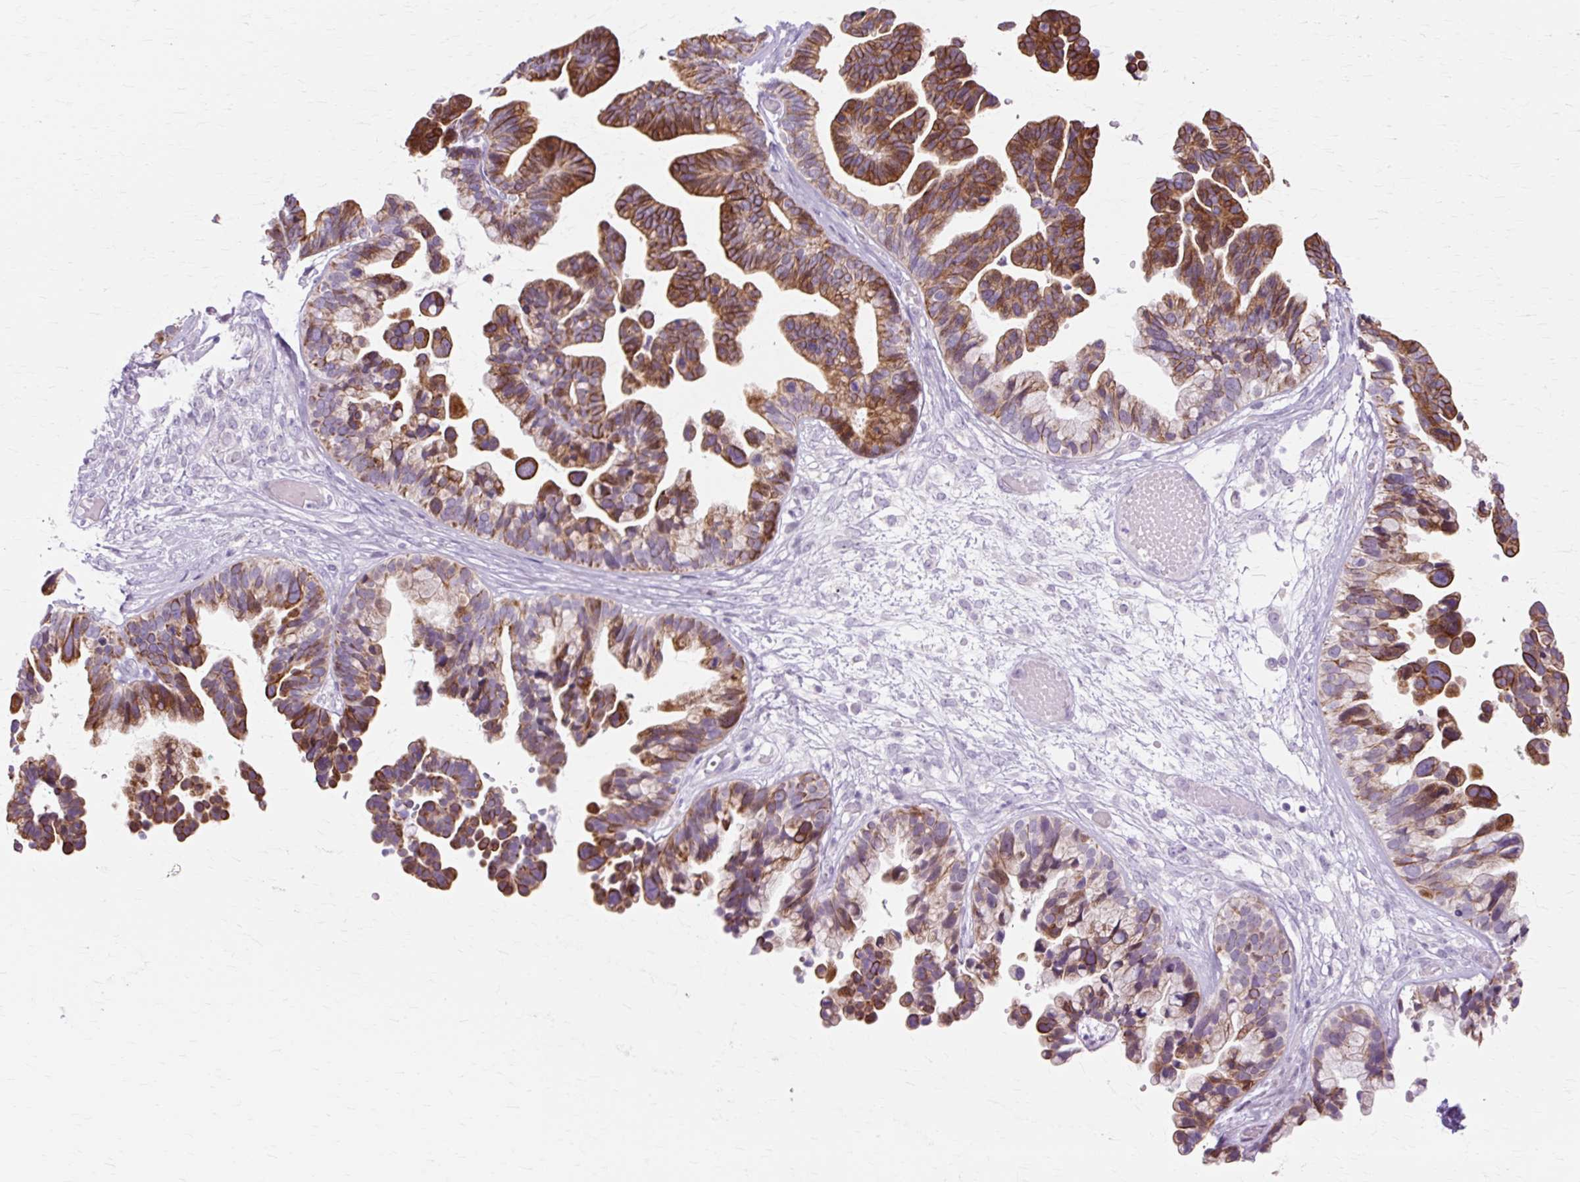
{"staining": {"intensity": "strong", "quantity": ">75%", "location": "cytoplasmic/membranous"}, "tissue": "ovarian cancer", "cell_type": "Tumor cells", "image_type": "cancer", "snomed": [{"axis": "morphology", "description": "Cystadenocarcinoma, serous, NOS"}, {"axis": "topography", "description": "Ovary"}], "caption": "IHC staining of ovarian serous cystadenocarcinoma, which shows high levels of strong cytoplasmic/membranous staining in about >75% of tumor cells indicating strong cytoplasmic/membranous protein staining. The staining was performed using DAB (3,3'-diaminobenzidine) (brown) for protein detection and nuclei were counterstained in hematoxylin (blue).", "gene": "IRX2", "patient": {"sex": "female", "age": 56}}